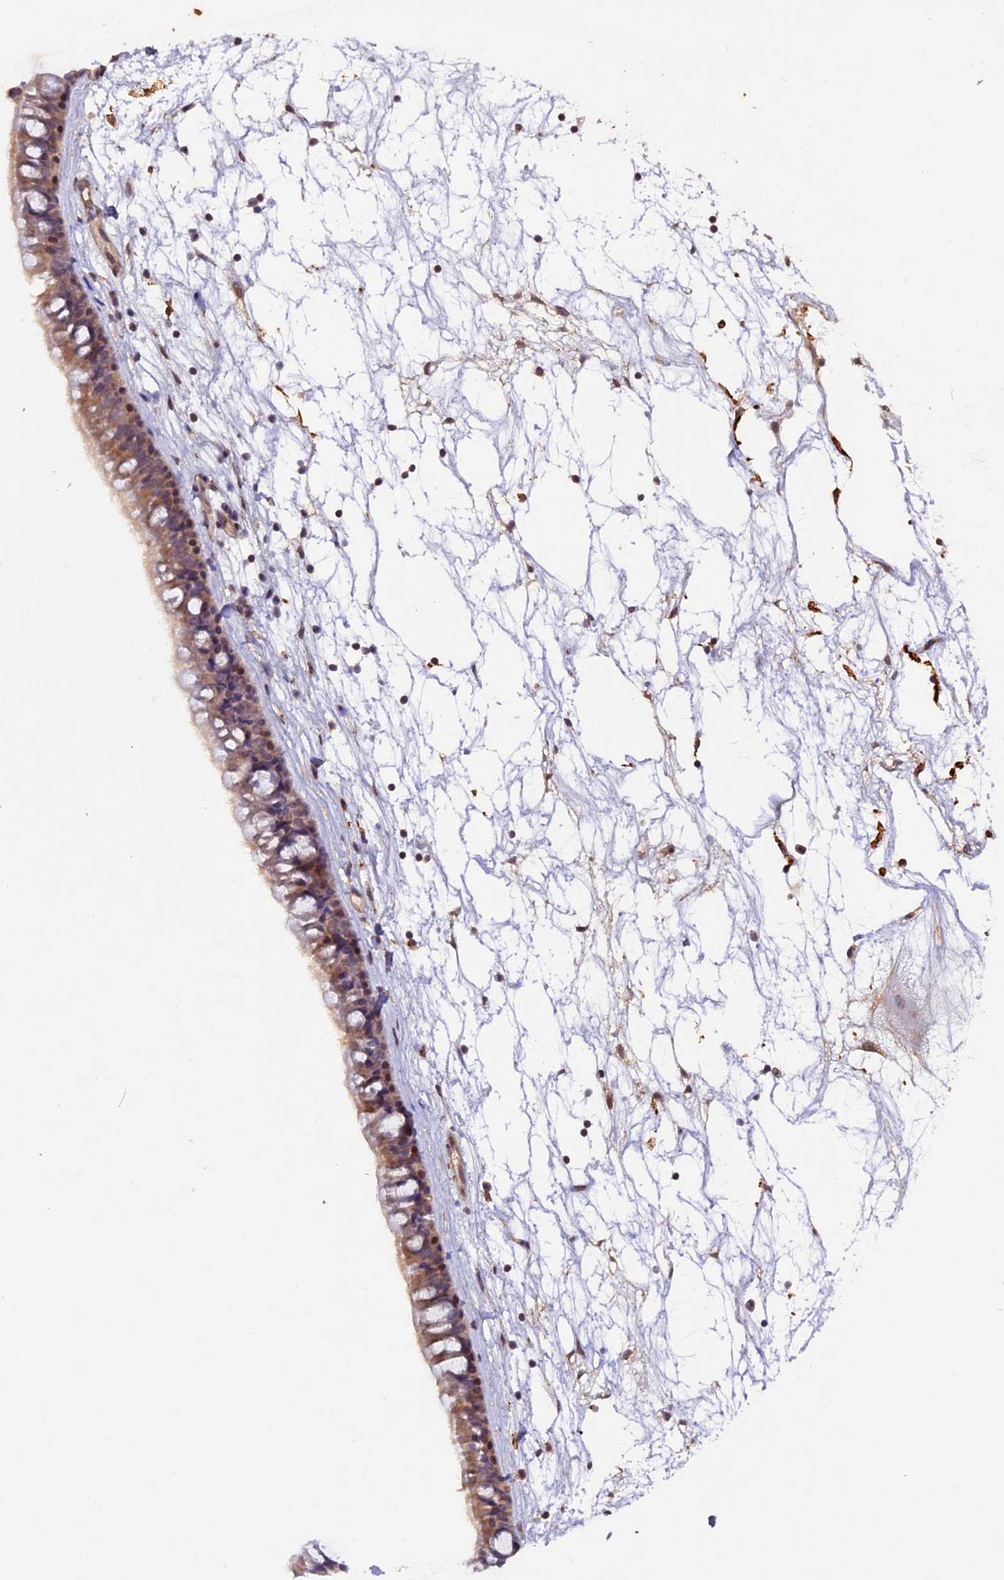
{"staining": {"intensity": "moderate", "quantity": ">75%", "location": "cytoplasmic/membranous"}, "tissue": "nasopharynx", "cell_type": "Respiratory epithelial cells", "image_type": "normal", "snomed": [{"axis": "morphology", "description": "Normal tissue, NOS"}, {"axis": "topography", "description": "Nasopharynx"}], "caption": "Brown immunohistochemical staining in benign human nasopharynx demonstrates moderate cytoplasmic/membranous staining in about >75% of respiratory epithelial cells. The staining was performed using DAB to visualize the protein expression in brown, while the nuclei were stained in blue with hematoxylin (Magnification: 20x).", "gene": "GNB5", "patient": {"sex": "male", "age": 64}}